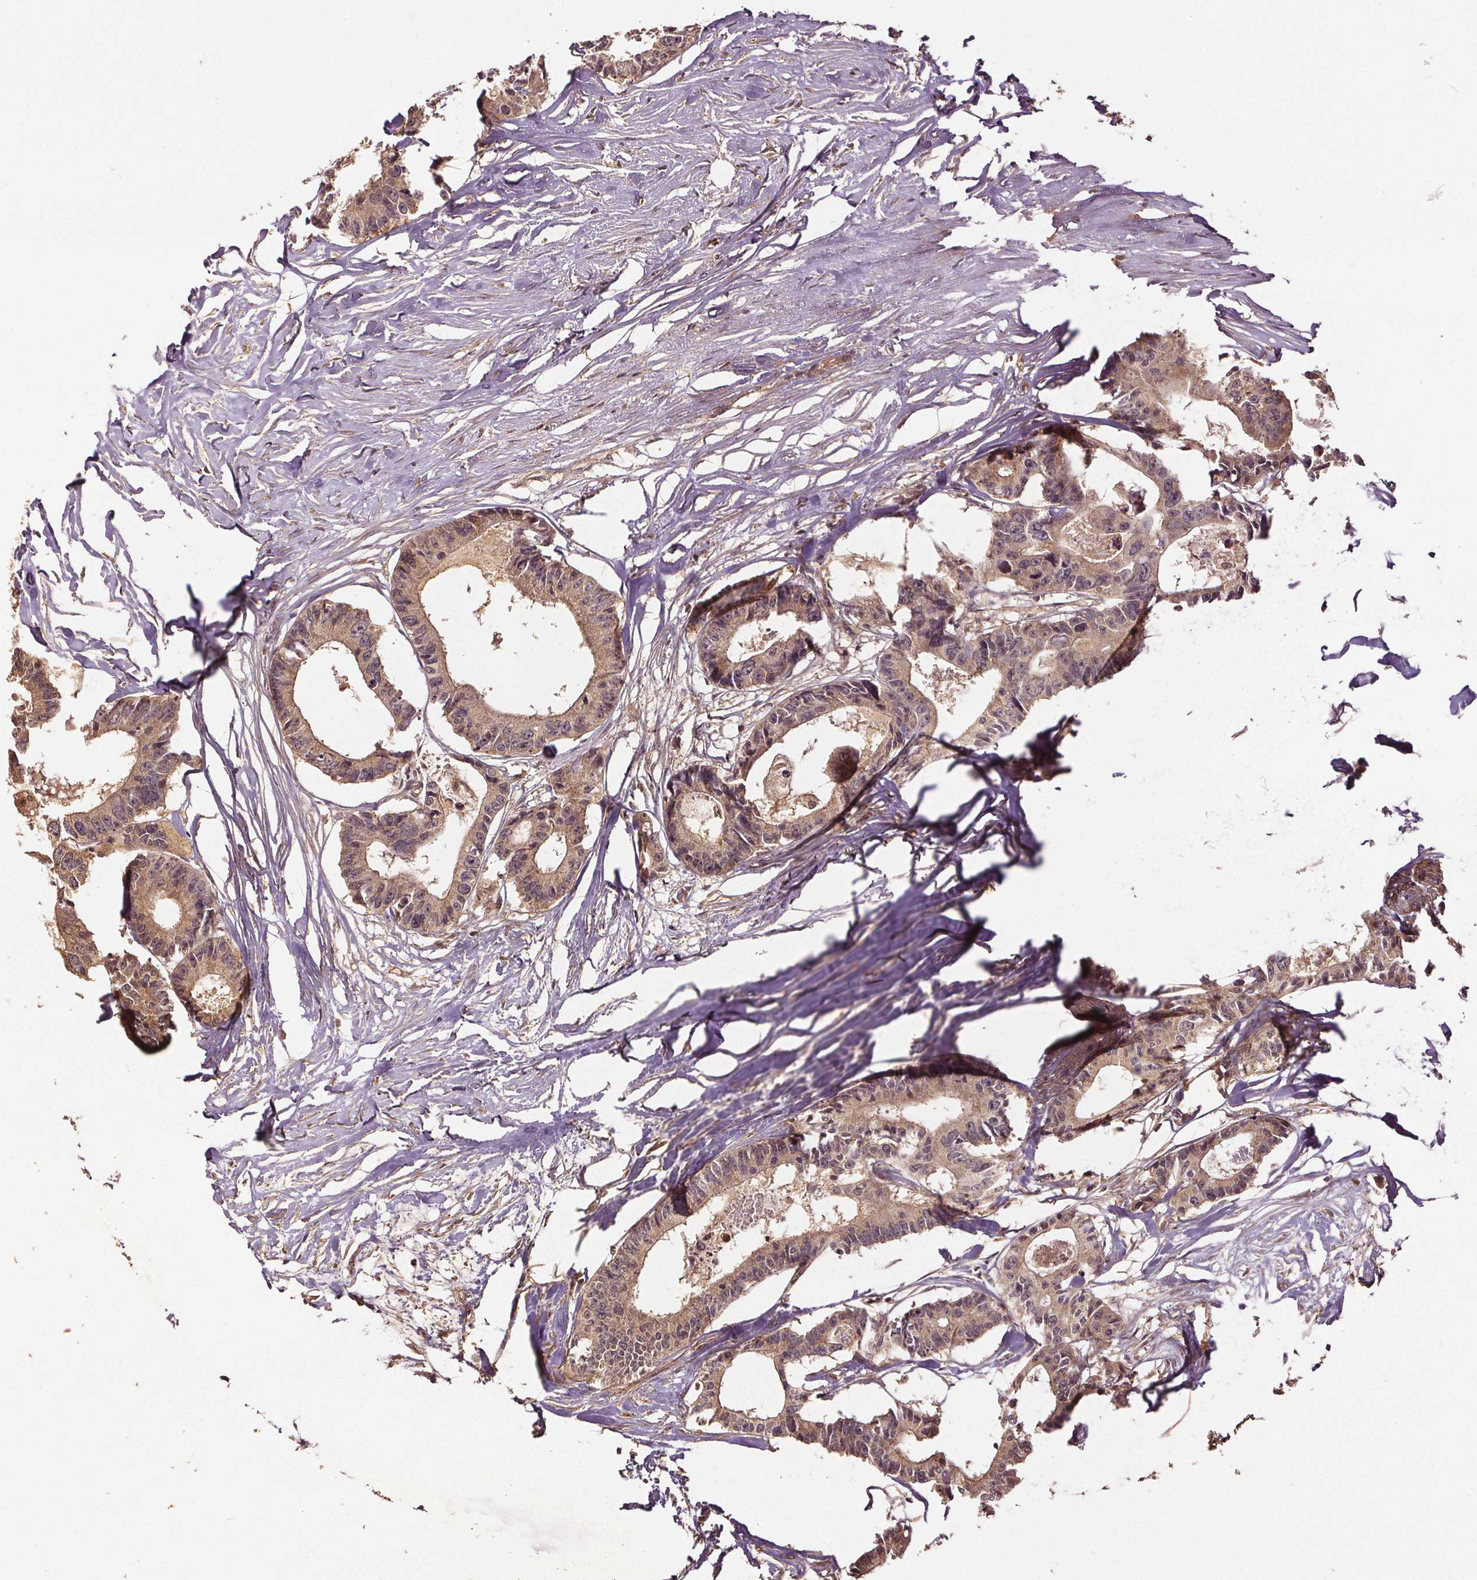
{"staining": {"intensity": "weak", "quantity": ">75%", "location": "cytoplasmic/membranous"}, "tissue": "colorectal cancer", "cell_type": "Tumor cells", "image_type": "cancer", "snomed": [{"axis": "morphology", "description": "Adenocarcinoma, NOS"}, {"axis": "topography", "description": "Rectum"}], "caption": "Protein staining reveals weak cytoplasmic/membranous expression in approximately >75% of tumor cells in colorectal cancer (adenocarcinoma).", "gene": "EPHB3", "patient": {"sex": "male", "age": 57}}